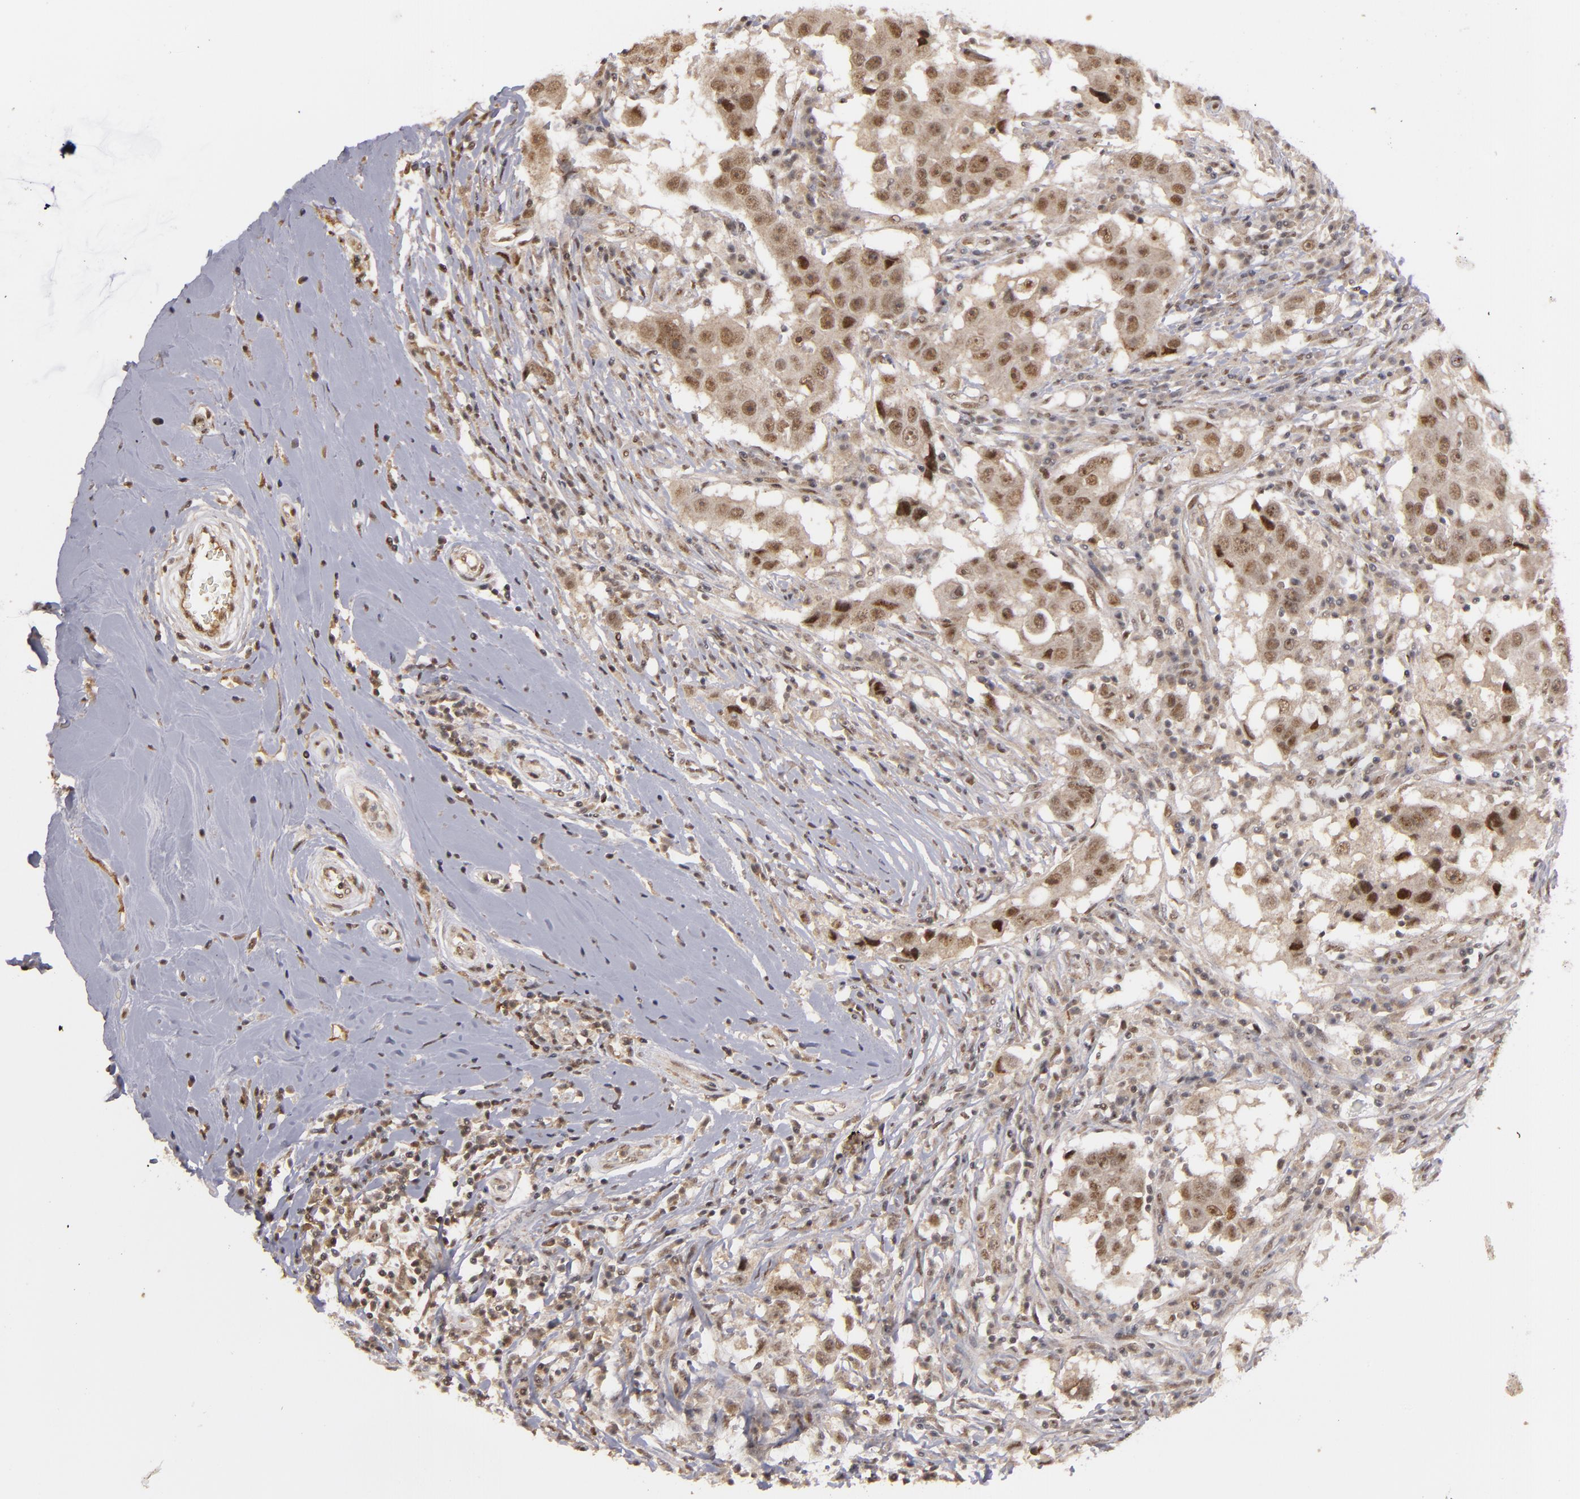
{"staining": {"intensity": "moderate", "quantity": ">75%", "location": "nuclear"}, "tissue": "breast cancer", "cell_type": "Tumor cells", "image_type": "cancer", "snomed": [{"axis": "morphology", "description": "Duct carcinoma"}, {"axis": "topography", "description": "Breast"}], "caption": "A high-resolution photomicrograph shows immunohistochemistry (IHC) staining of intraductal carcinoma (breast), which exhibits moderate nuclear positivity in approximately >75% of tumor cells.", "gene": "ZNF234", "patient": {"sex": "female", "age": 27}}